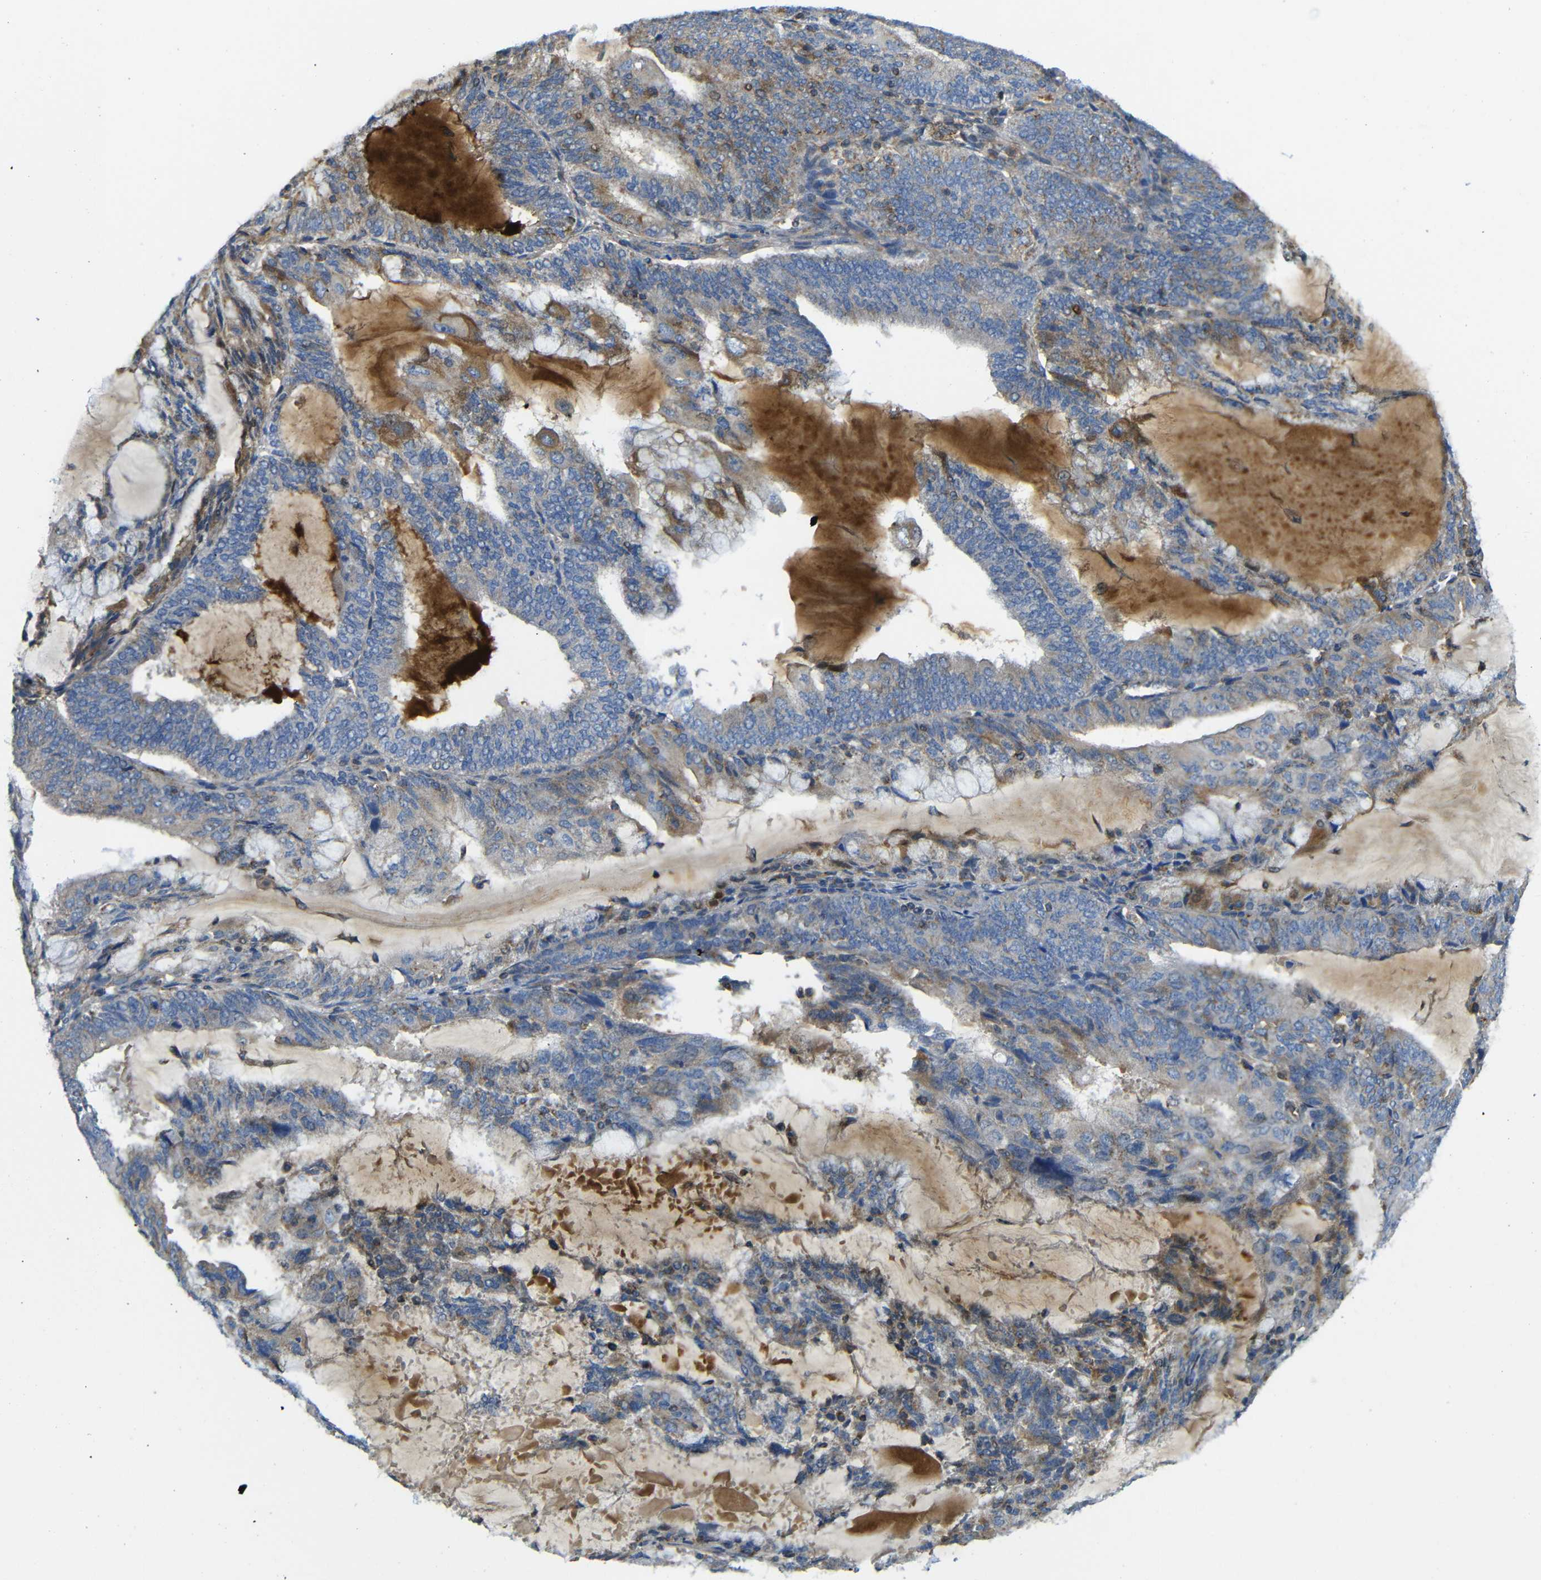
{"staining": {"intensity": "moderate", "quantity": "25%-75%", "location": "cytoplasmic/membranous"}, "tissue": "endometrial cancer", "cell_type": "Tumor cells", "image_type": "cancer", "snomed": [{"axis": "morphology", "description": "Adenocarcinoma, NOS"}, {"axis": "topography", "description": "Endometrium"}], "caption": "IHC histopathology image of human adenocarcinoma (endometrial) stained for a protein (brown), which displays medium levels of moderate cytoplasmic/membranous staining in approximately 25%-75% of tumor cells.", "gene": "PDCD1LG2", "patient": {"sex": "female", "age": 81}}